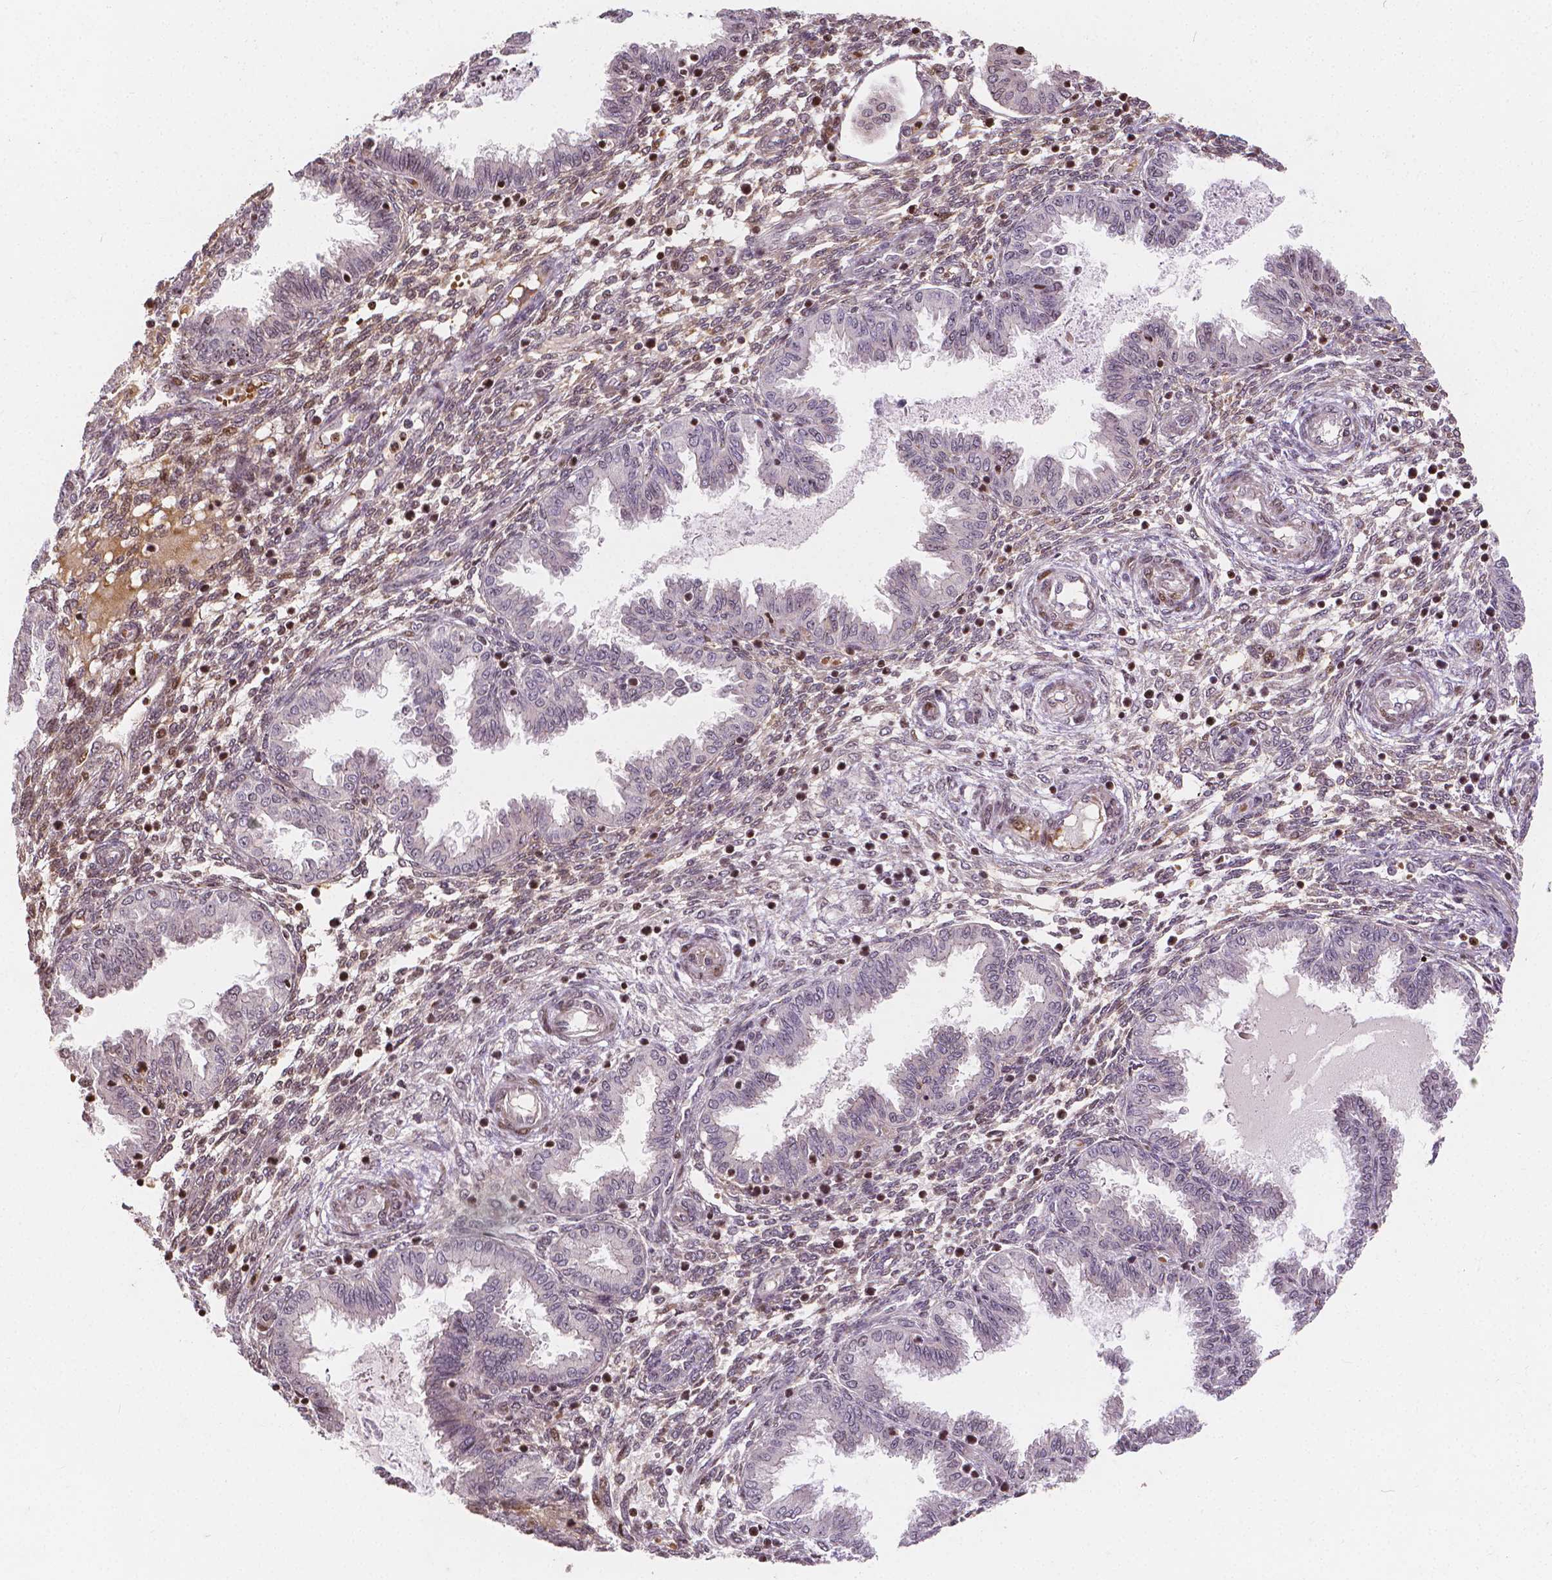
{"staining": {"intensity": "moderate", "quantity": ">75%", "location": "nuclear"}, "tissue": "endometrium", "cell_type": "Cells in endometrial stroma", "image_type": "normal", "snomed": [{"axis": "morphology", "description": "Normal tissue, NOS"}, {"axis": "topography", "description": "Endometrium"}], "caption": "A high-resolution histopathology image shows immunohistochemistry (IHC) staining of unremarkable endometrium, which demonstrates moderate nuclear expression in approximately >75% of cells in endometrial stroma.", "gene": "PTPN18", "patient": {"sex": "female", "age": 33}}